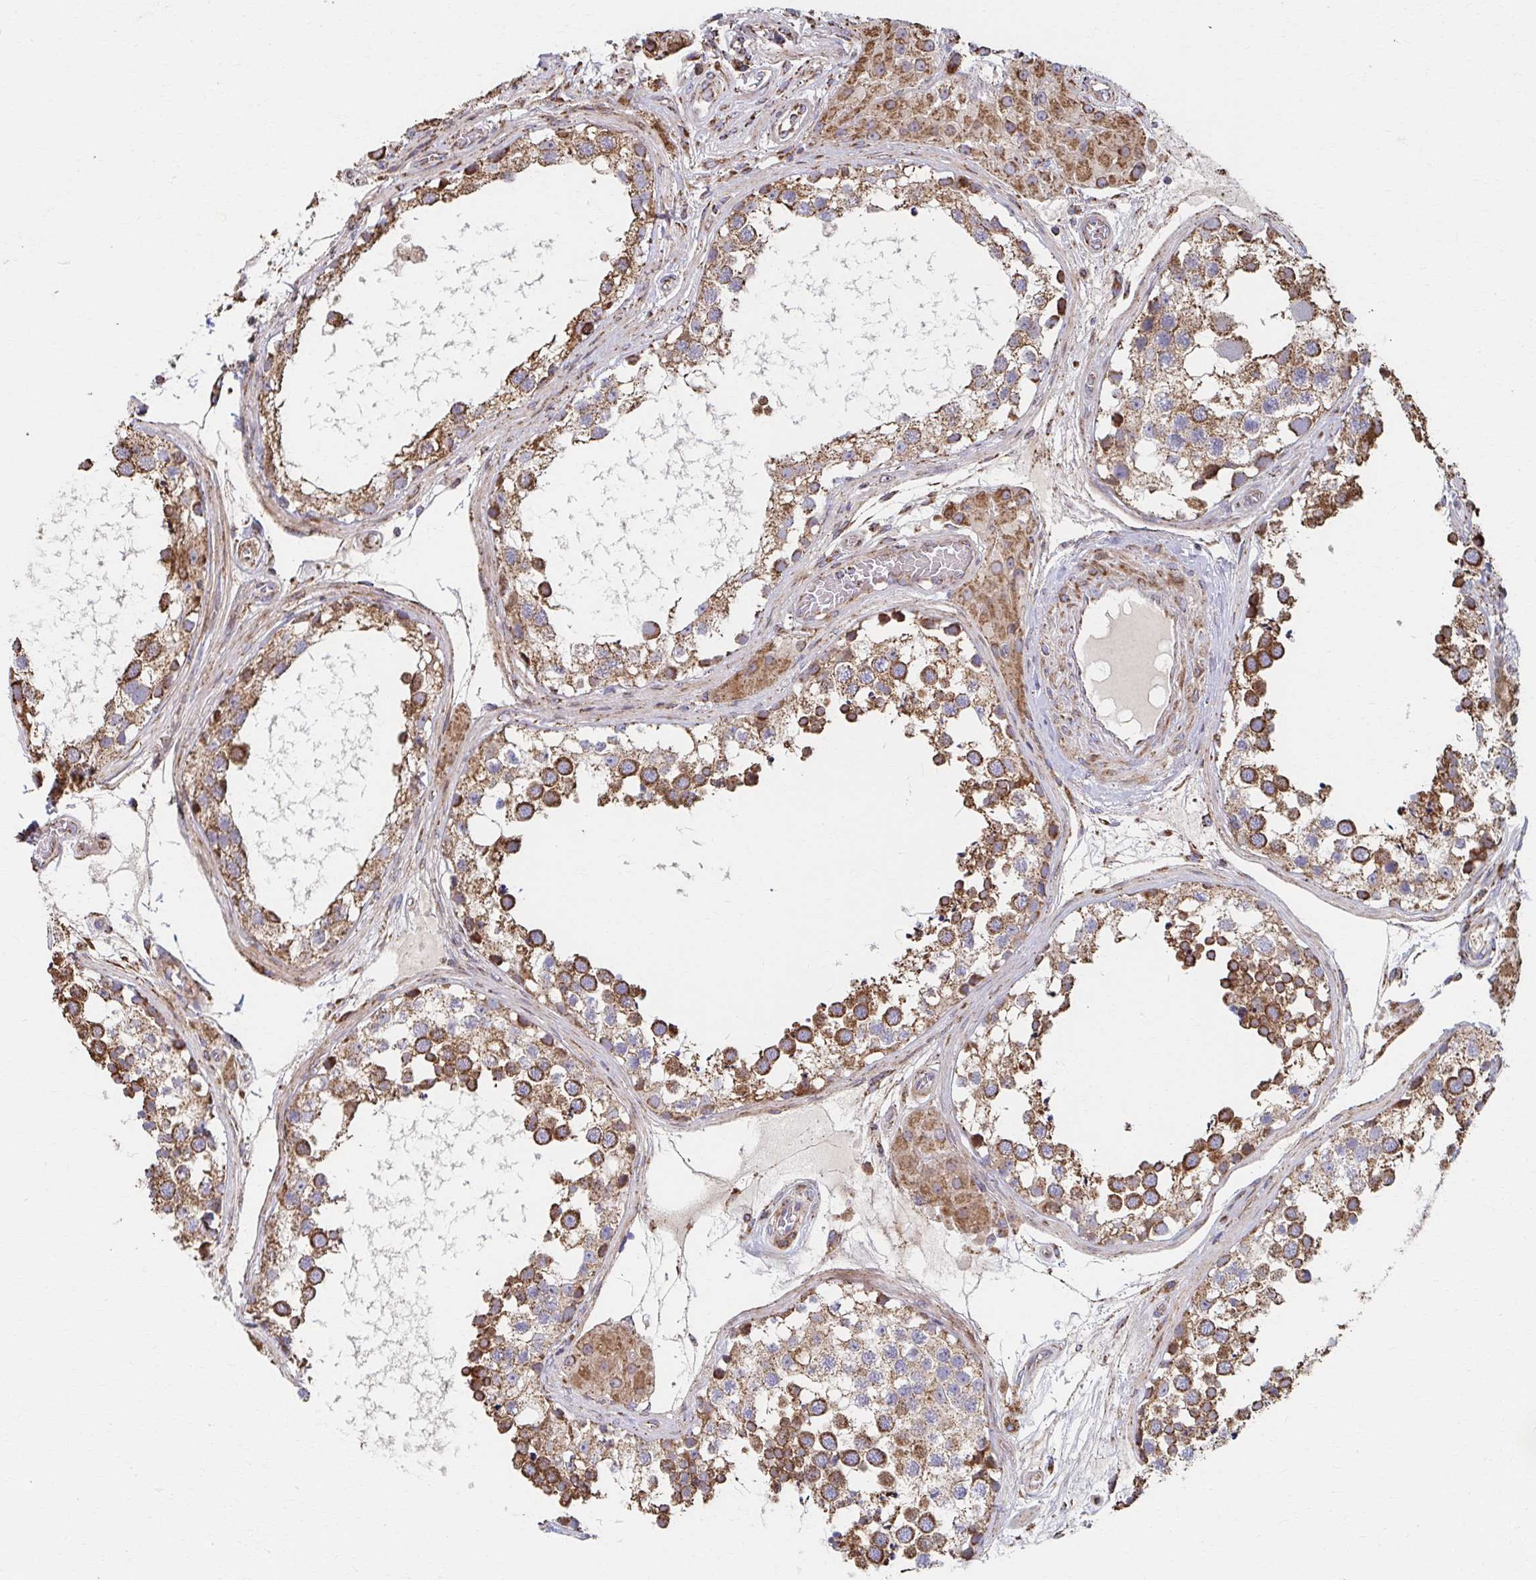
{"staining": {"intensity": "strong", "quantity": "25%-75%", "location": "cytoplasmic/membranous"}, "tissue": "testis", "cell_type": "Cells in seminiferous ducts", "image_type": "normal", "snomed": [{"axis": "morphology", "description": "Normal tissue, NOS"}, {"axis": "morphology", "description": "Seminoma, NOS"}, {"axis": "topography", "description": "Testis"}], "caption": "Strong cytoplasmic/membranous protein staining is present in about 25%-75% of cells in seminiferous ducts in testis. Ihc stains the protein in brown and the nuclei are stained blue.", "gene": "SAT1", "patient": {"sex": "male", "age": 65}}